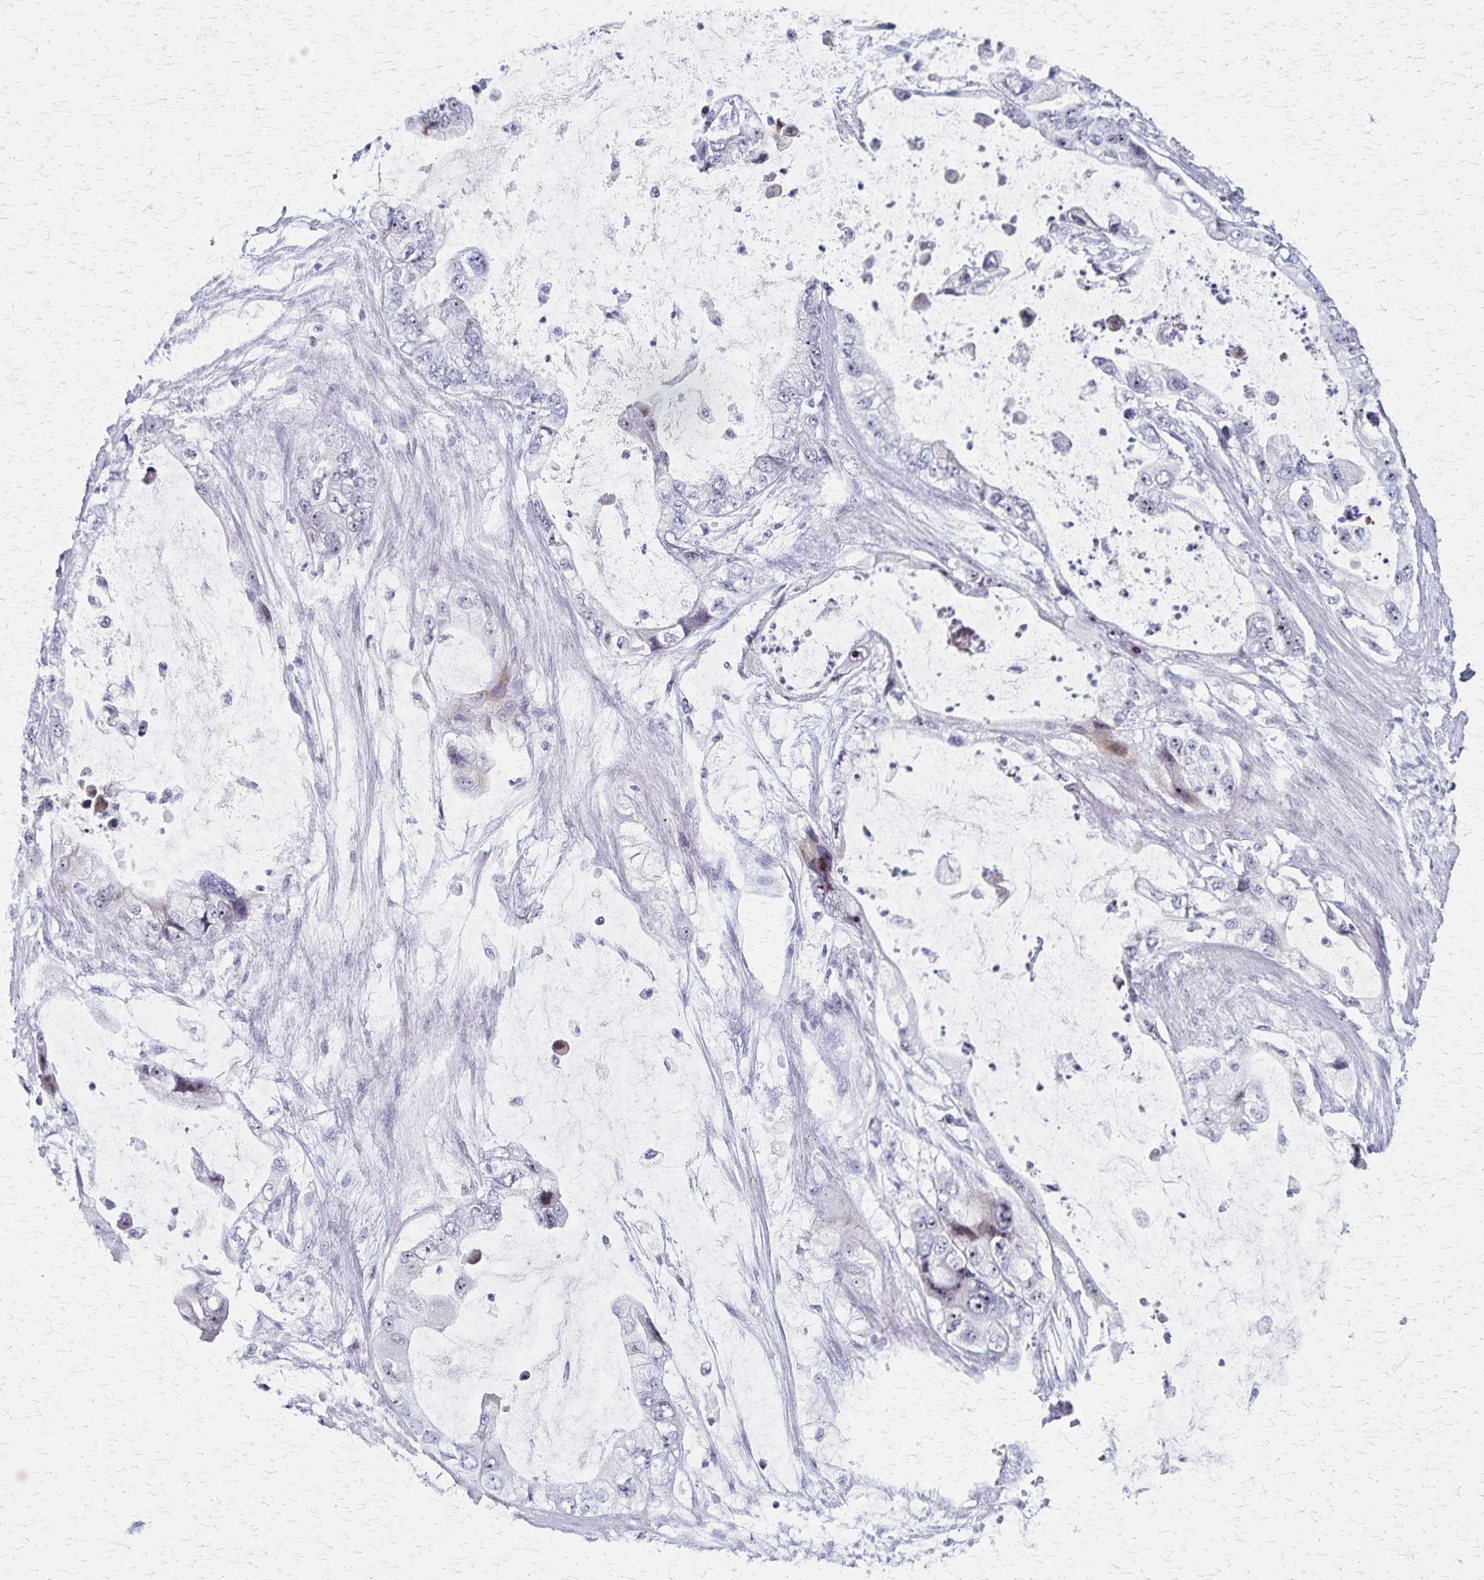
{"staining": {"intensity": "negative", "quantity": "none", "location": "none"}, "tissue": "stomach cancer", "cell_type": "Tumor cells", "image_type": "cancer", "snomed": [{"axis": "morphology", "description": "Adenocarcinoma, NOS"}, {"axis": "topography", "description": "Pancreas"}, {"axis": "topography", "description": "Stomach, upper"}, {"axis": "topography", "description": "Stomach"}], "caption": "Tumor cells are negative for protein expression in human stomach cancer (adenocarcinoma). Nuclei are stained in blue.", "gene": "DLK2", "patient": {"sex": "male", "age": 77}}